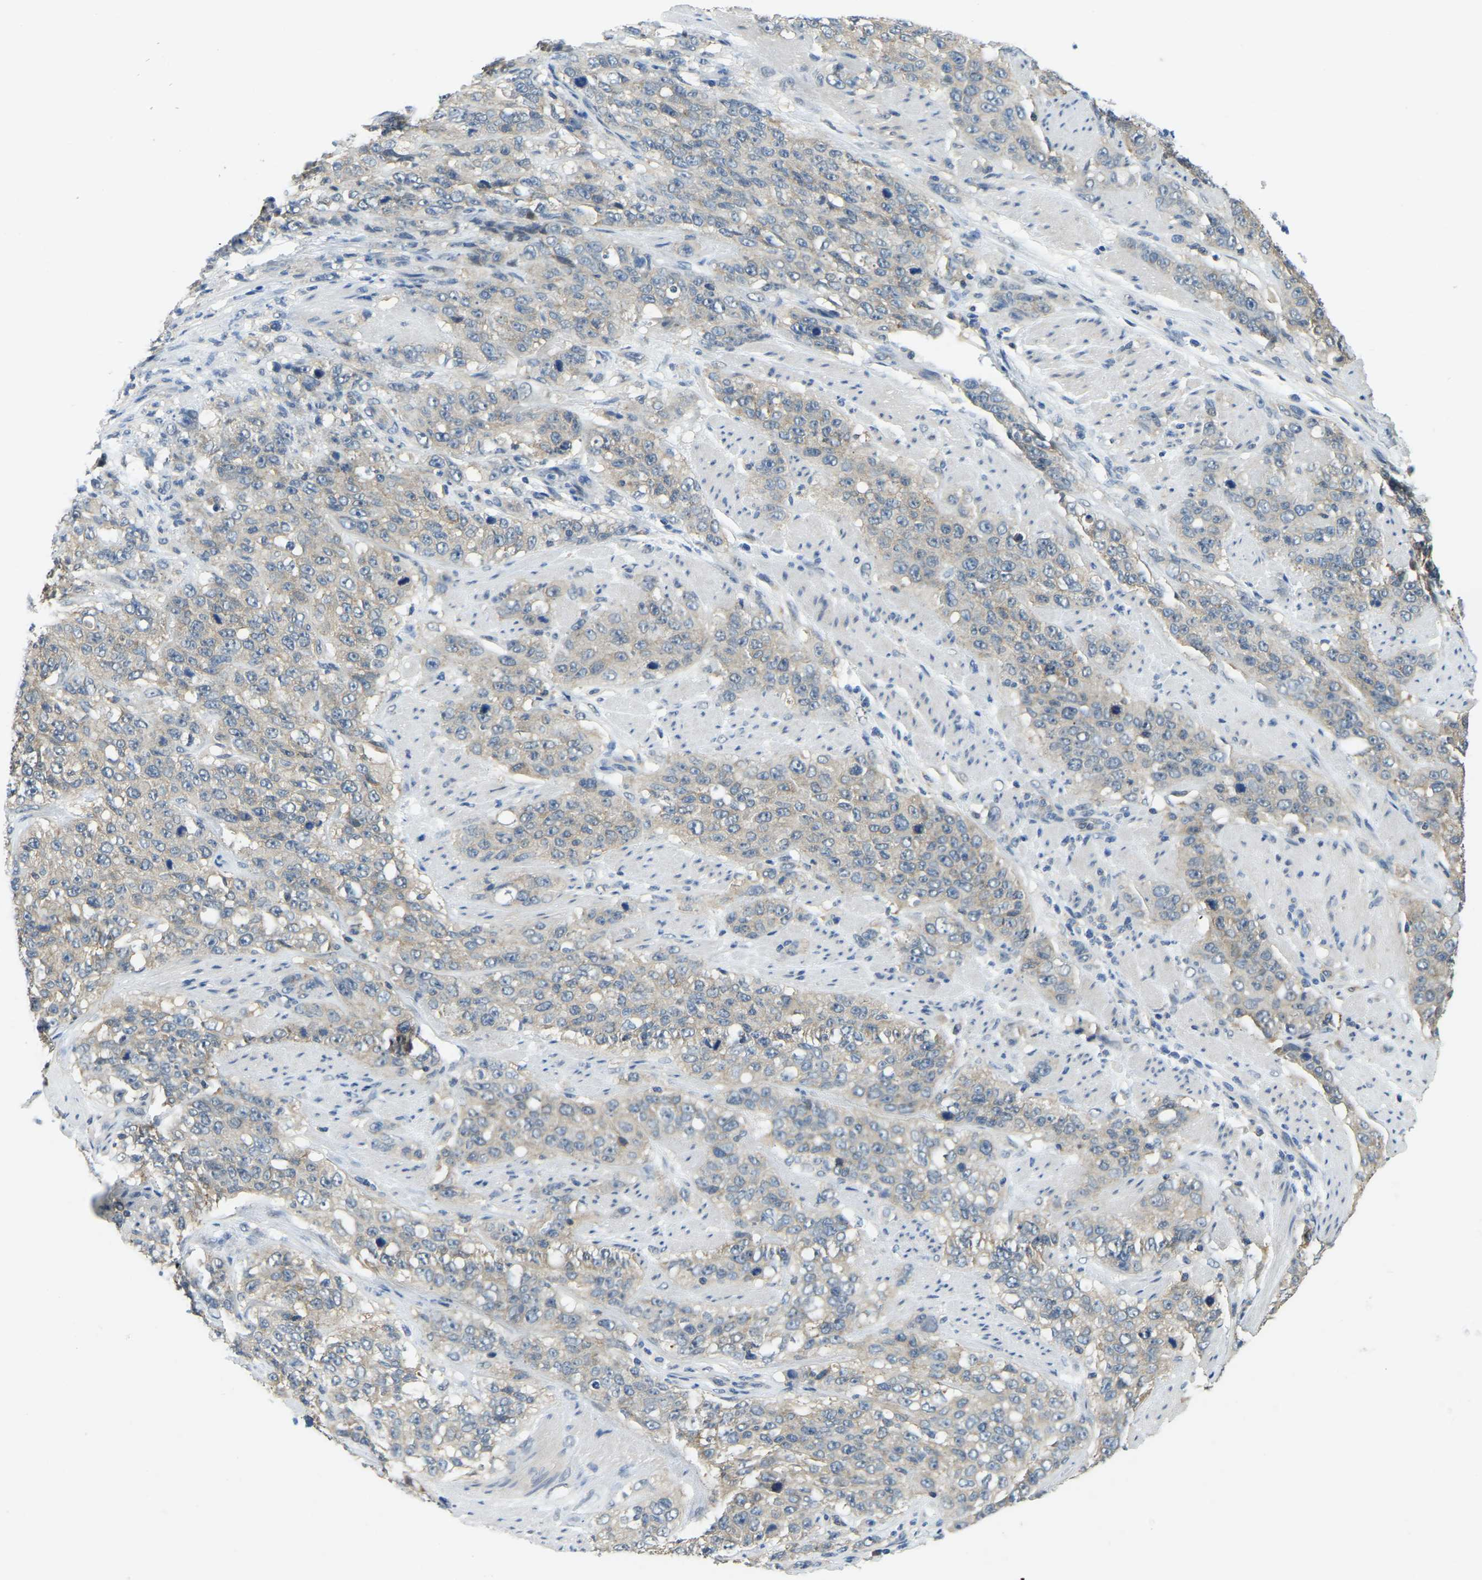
{"staining": {"intensity": "weak", "quantity": "<25%", "location": "cytoplasmic/membranous"}, "tissue": "stomach cancer", "cell_type": "Tumor cells", "image_type": "cancer", "snomed": [{"axis": "morphology", "description": "Adenocarcinoma, NOS"}, {"axis": "topography", "description": "Stomach"}], "caption": "Human adenocarcinoma (stomach) stained for a protein using IHC reveals no expression in tumor cells.", "gene": "AHNAK", "patient": {"sex": "male", "age": 48}}